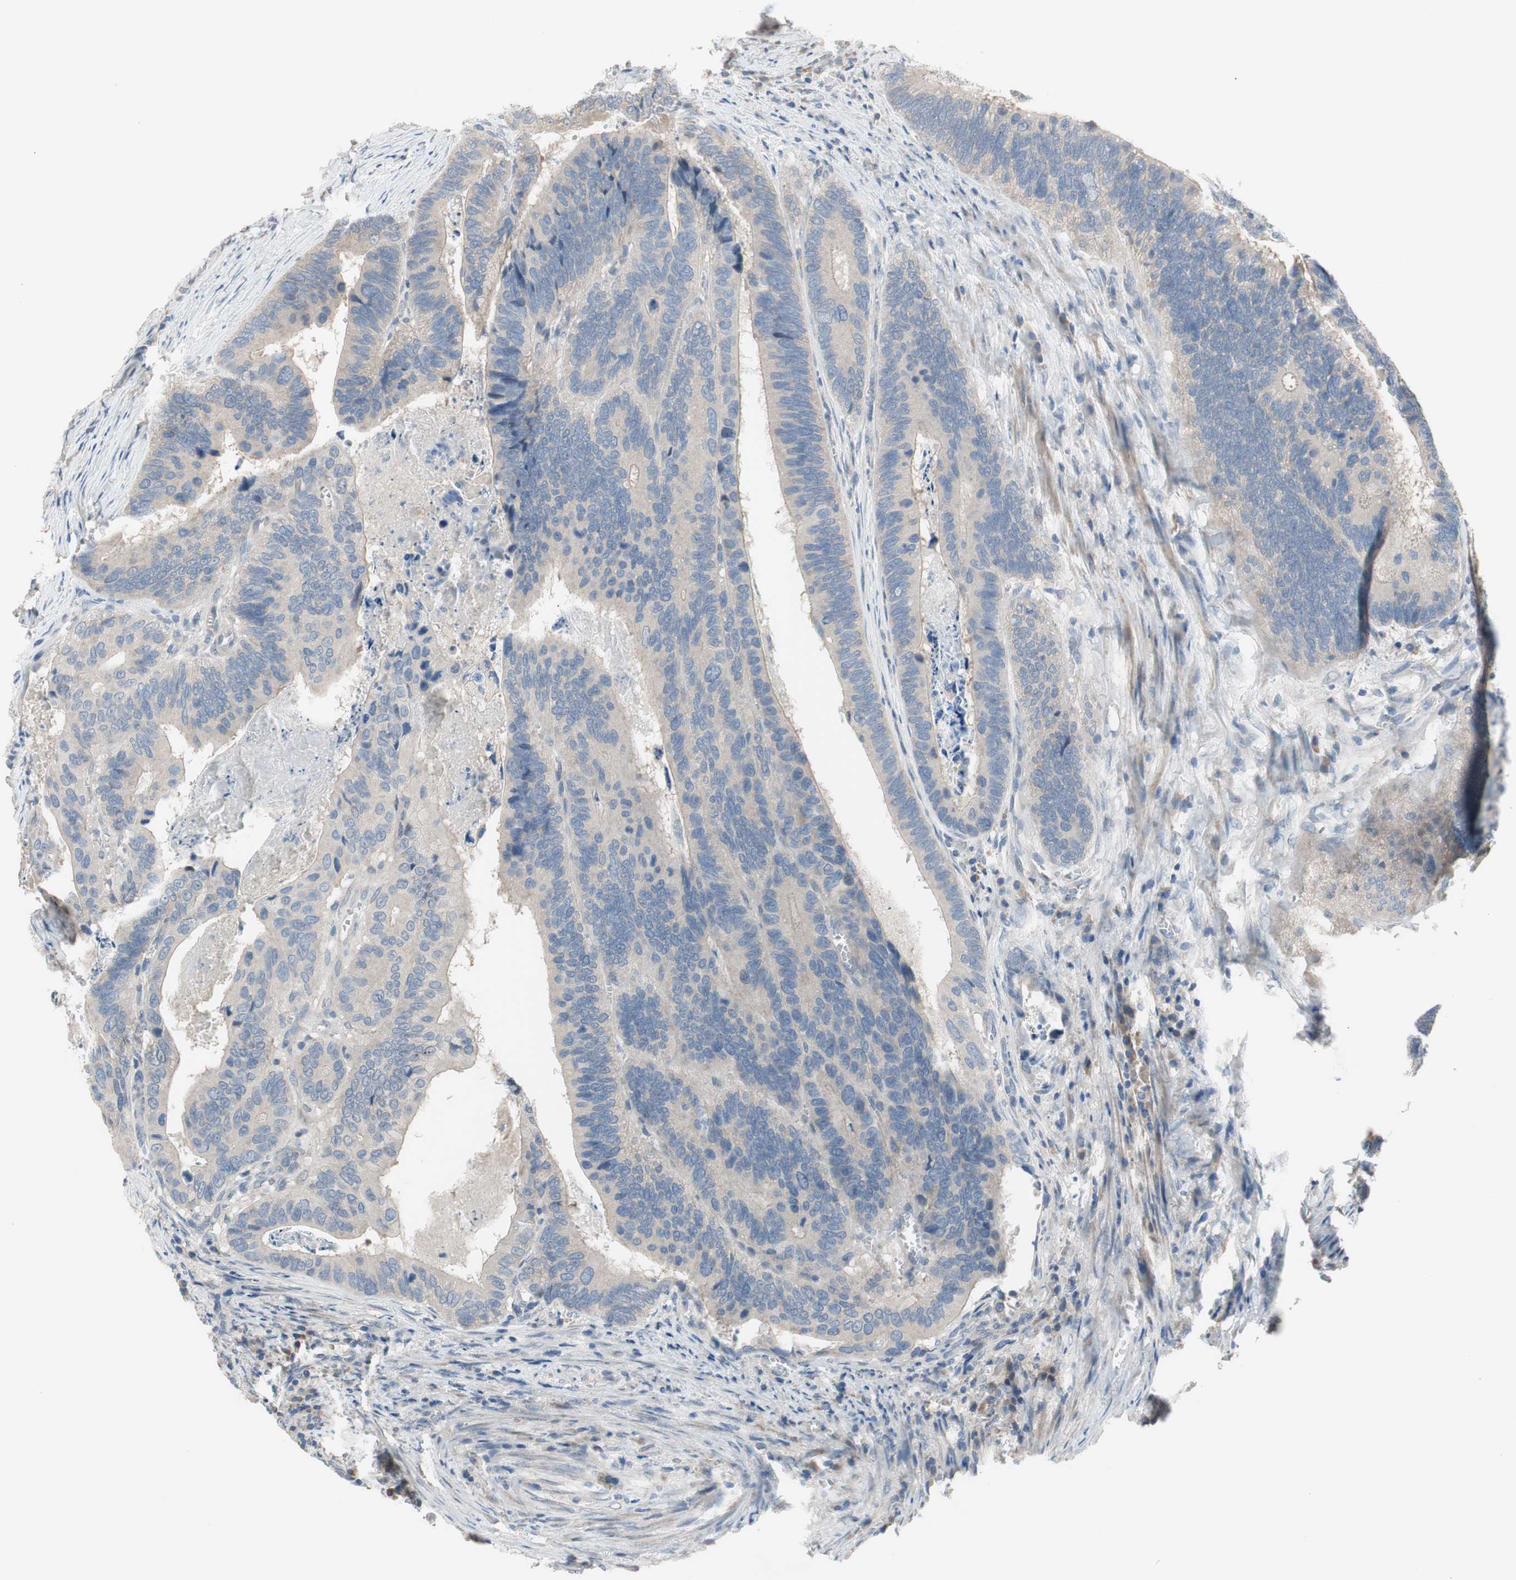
{"staining": {"intensity": "negative", "quantity": "none", "location": "none"}, "tissue": "colorectal cancer", "cell_type": "Tumor cells", "image_type": "cancer", "snomed": [{"axis": "morphology", "description": "Adenocarcinoma, NOS"}, {"axis": "topography", "description": "Colon"}], "caption": "High magnification brightfield microscopy of colorectal cancer (adenocarcinoma) stained with DAB (brown) and counterstained with hematoxylin (blue): tumor cells show no significant positivity.", "gene": "TACR3", "patient": {"sex": "male", "age": 72}}